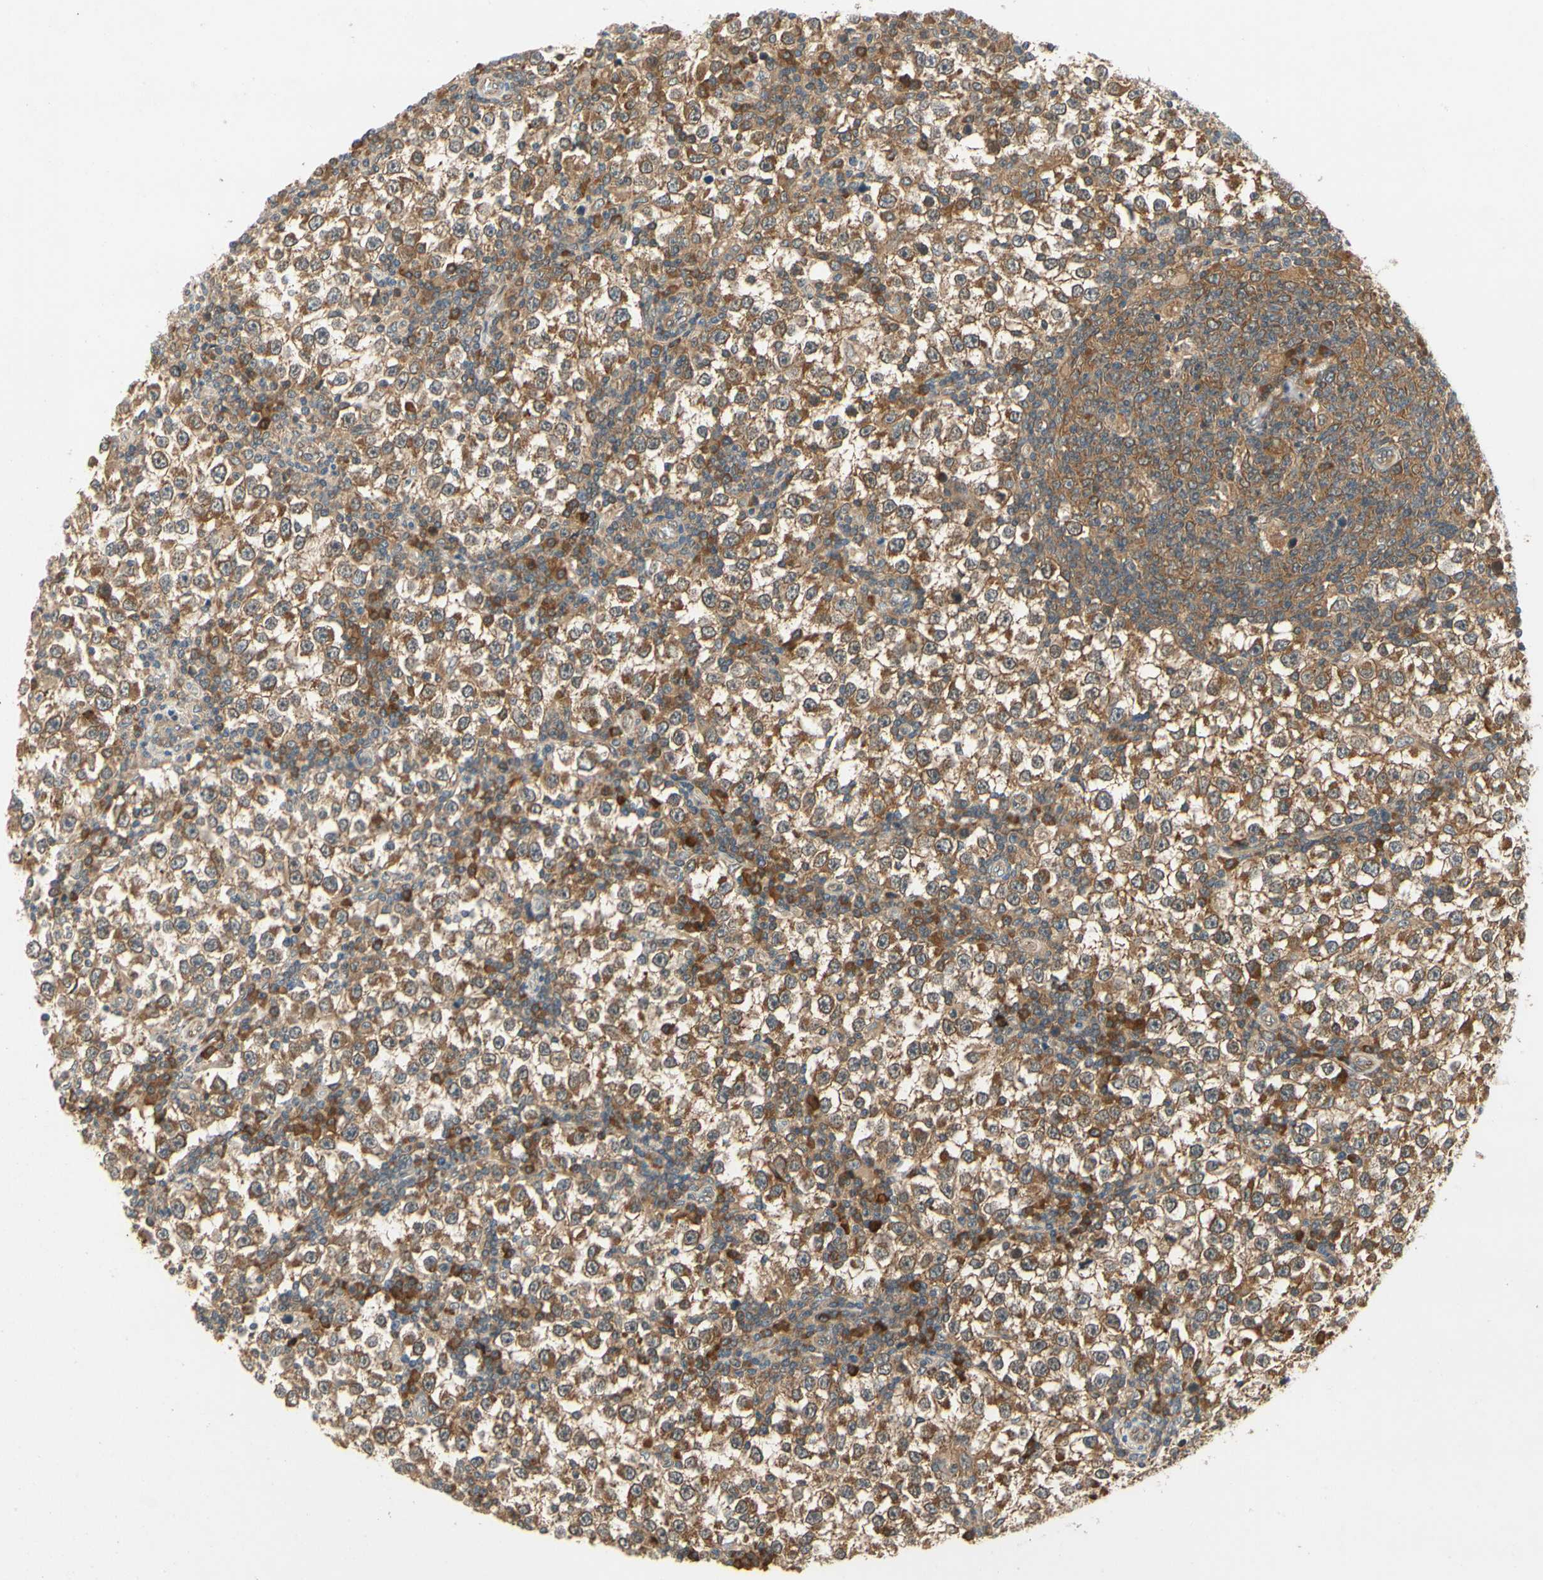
{"staining": {"intensity": "strong", "quantity": ">75%", "location": "cytoplasmic/membranous"}, "tissue": "testis cancer", "cell_type": "Tumor cells", "image_type": "cancer", "snomed": [{"axis": "morphology", "description": "Seminoma, NOS"}, {"axis": "topography", "description": "Testis"}], "caption": "This histopathology image exhibits testis seminoma stained with immunohistochemistry to label a protein in brown. The cytoplasmic/membranous of tumor cells show strong positivity for the protein. Nuclei are counter-stained blue.", "gene": "TDRP", "patient": {"sex": "male", "age": 65}}